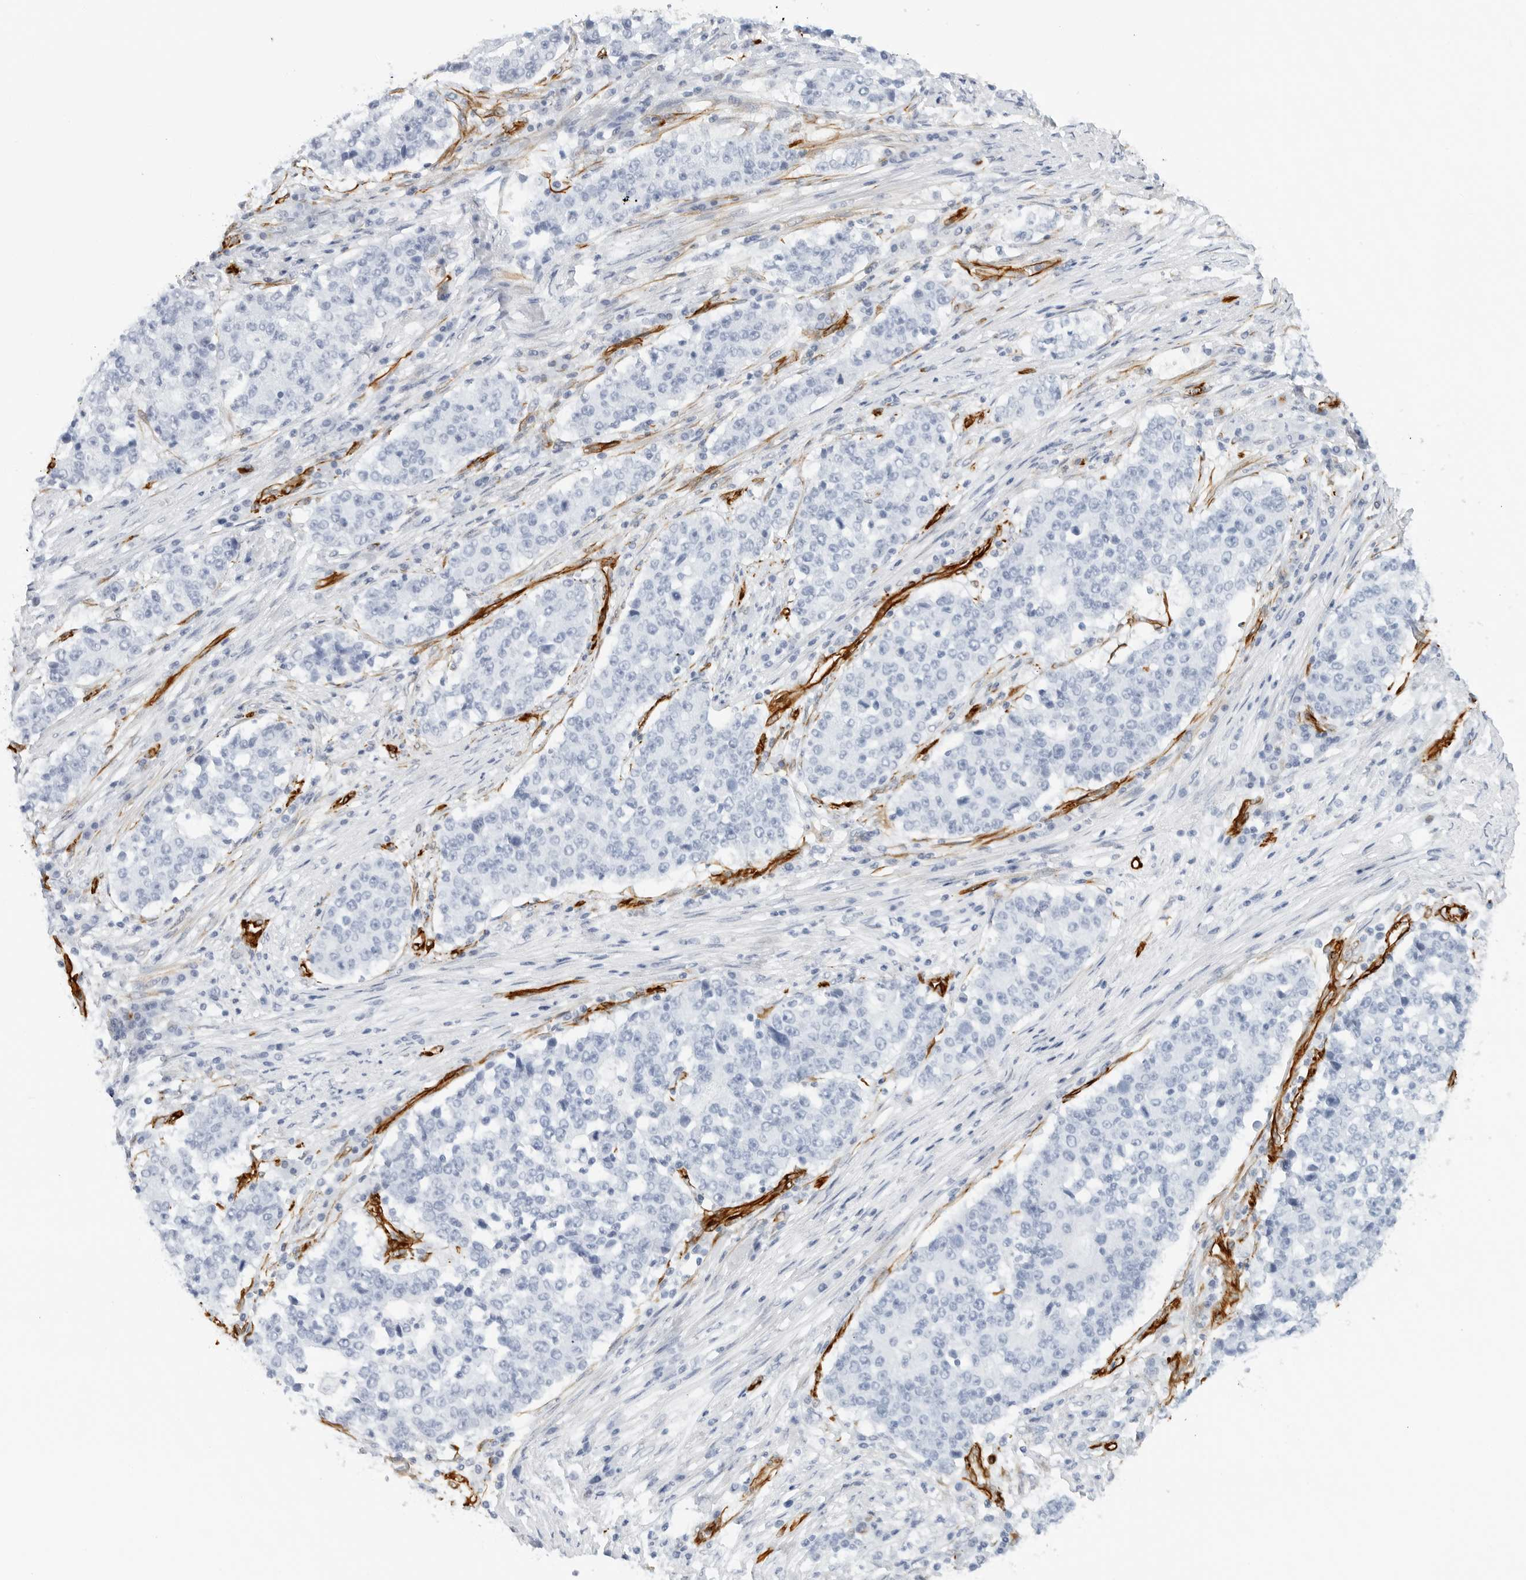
{"staining": {"intensity": "negative", "quantity": "none", "location": "none"}, "tissue": "stomach cancer", "cell_type": "Tumor cells", "image_type": "cancer", "snomed": [{"axis": "morphology", "description": "Adenocarcinoma, NOS"}, {"axis": "topography", "description": "Stomach"}], "caption": "An immunohistochemistry (IHC) histopathology image of stomach adenocarcinoma is shown. There is no staining in tumor cells of stomach adenocarcinoma. (DAB IHC with hematoxylin counter stain).", "gene": "NES", "patient": {"sex": "male", "age": 59}}